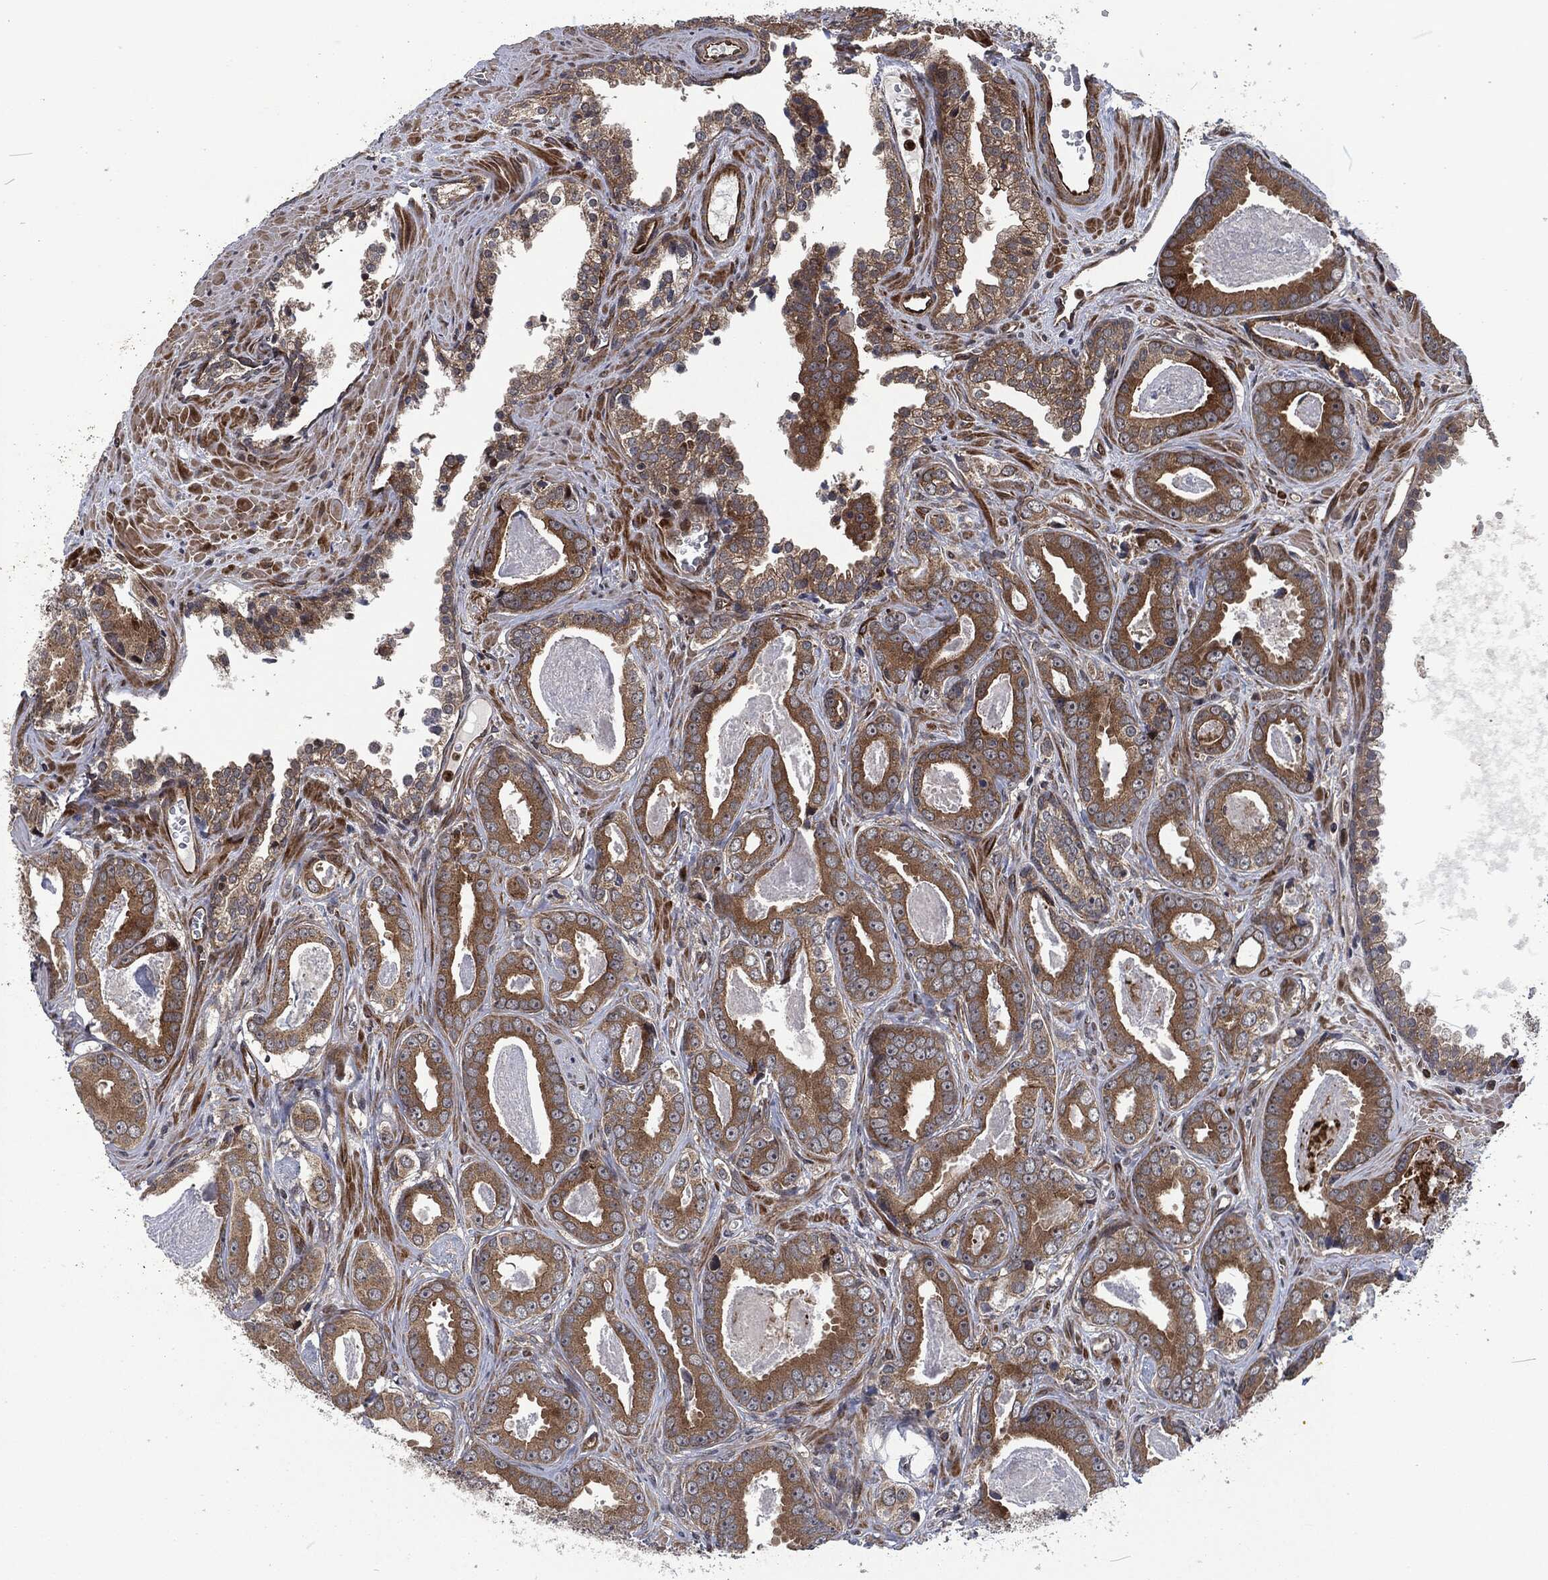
{"staining": {"intensity": "moderate", "quantity": "25%-75%", "location": "cytoplasmic/membranous"}, "tissue": "prostate cancer", "cell_type": "Tumor cells", "image_type": "cancer", "snomed": [{"axis": "morphology", "description": "Adenocarcinoma, NOS"}, {"axis": "topography", "description": "Prostate"}], "caption": "Human prostate cancer (adenocarcinoma) stained with a protein marker reveals moderate staining in tumor cells.", "gene": "CMPK2", "patient": {"sex": "male", "age": 61}}